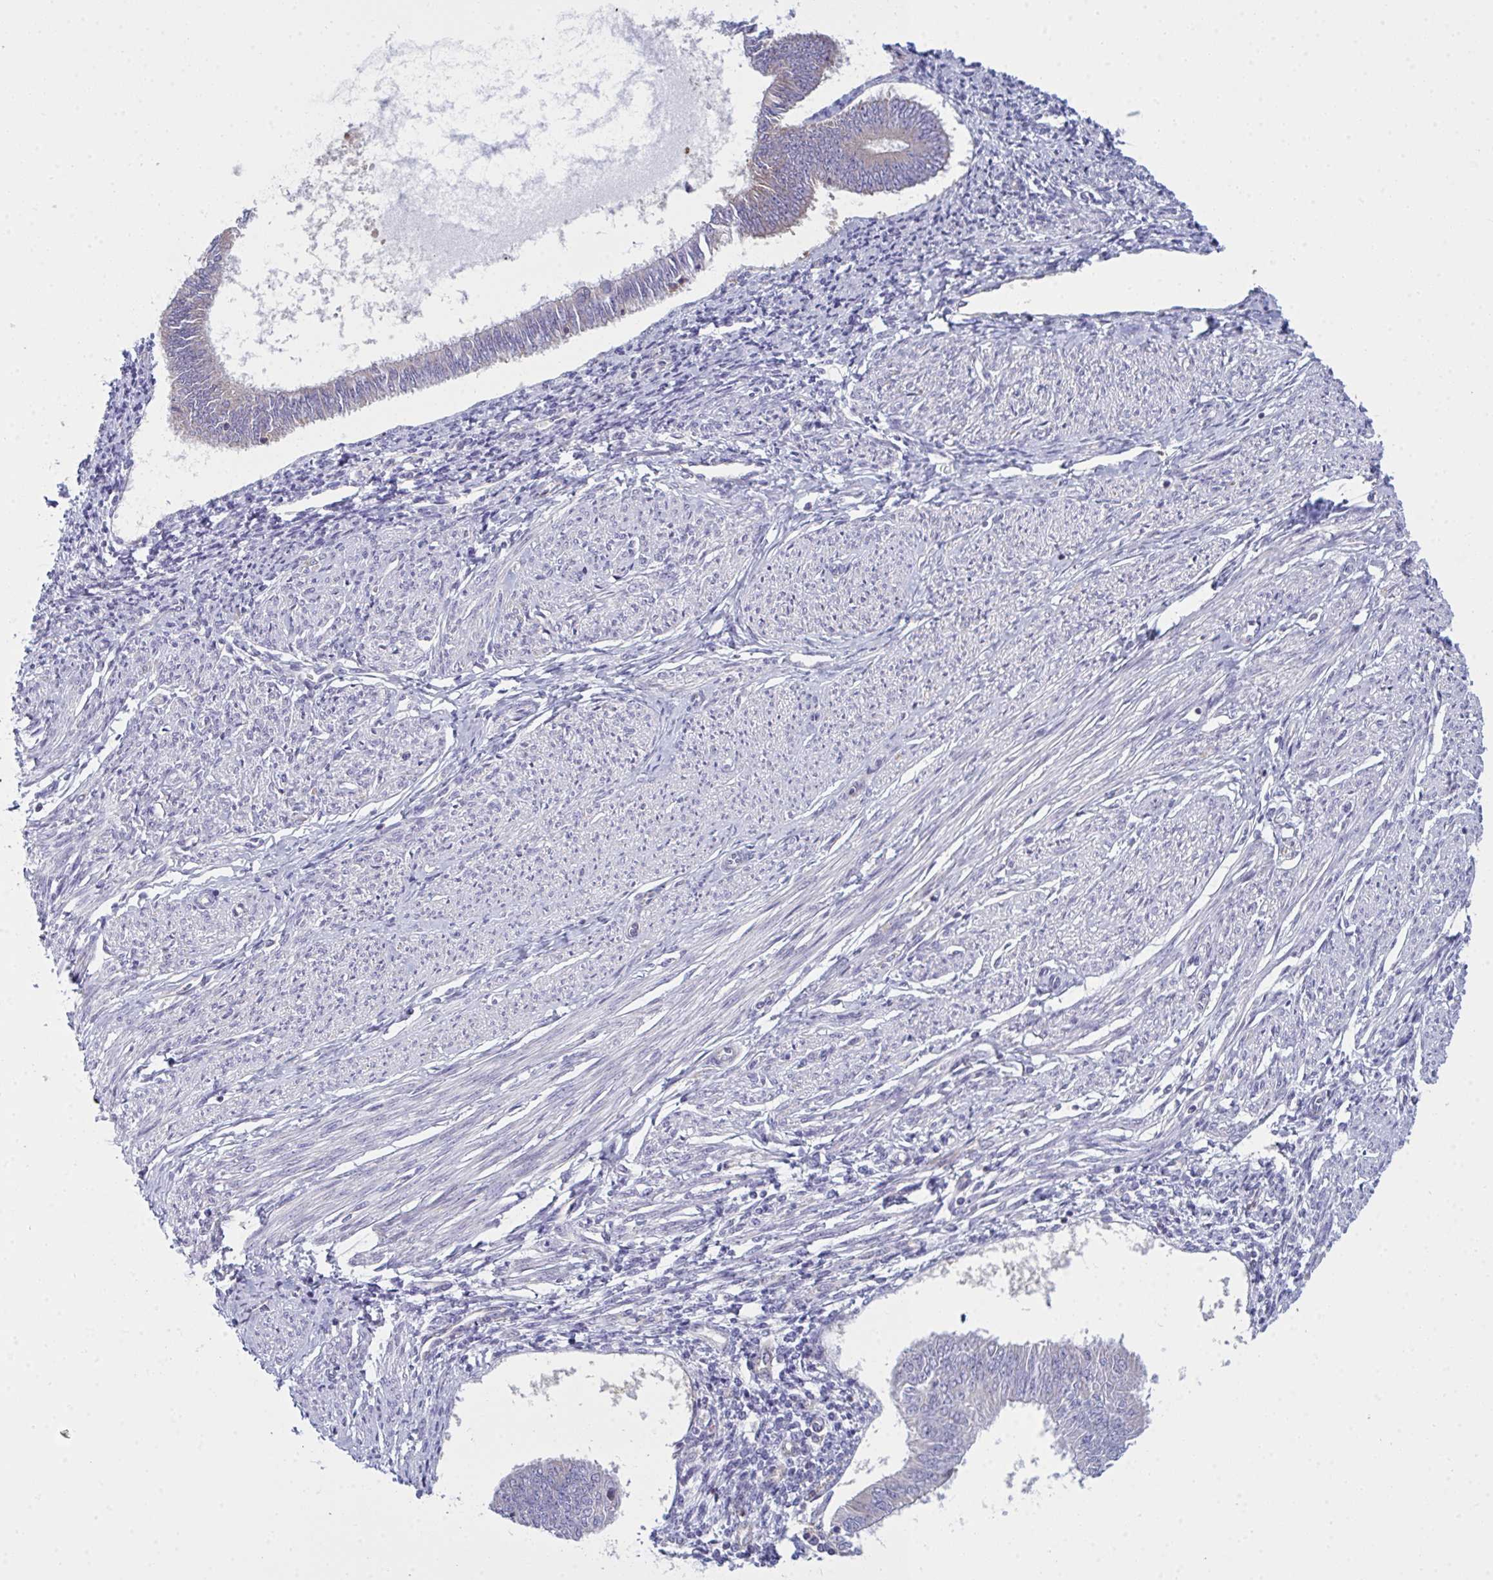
{"staining": {"intensity": "negative", "quantity": "none", "location": "none"}, "tissue": "endometrial cancer", "cell_type": "Tumor cells", "image_type": "cancer", "snomed": [{"axis": "morphology", "description": "Adenocarcinoma, NOS"}, {"axis": "topography", "description": "Endometrium"}], "caption": "Tumor cells are negative for protein expression in human endometrial cancer (adenocarcinoma). (Stains: DAB IHC with hematoxylin counter stain, Microscopy: brightfield microscopy at high magnification).", "gene": "SLC30A6", "patient": {"sex": "female", "age": 58}}